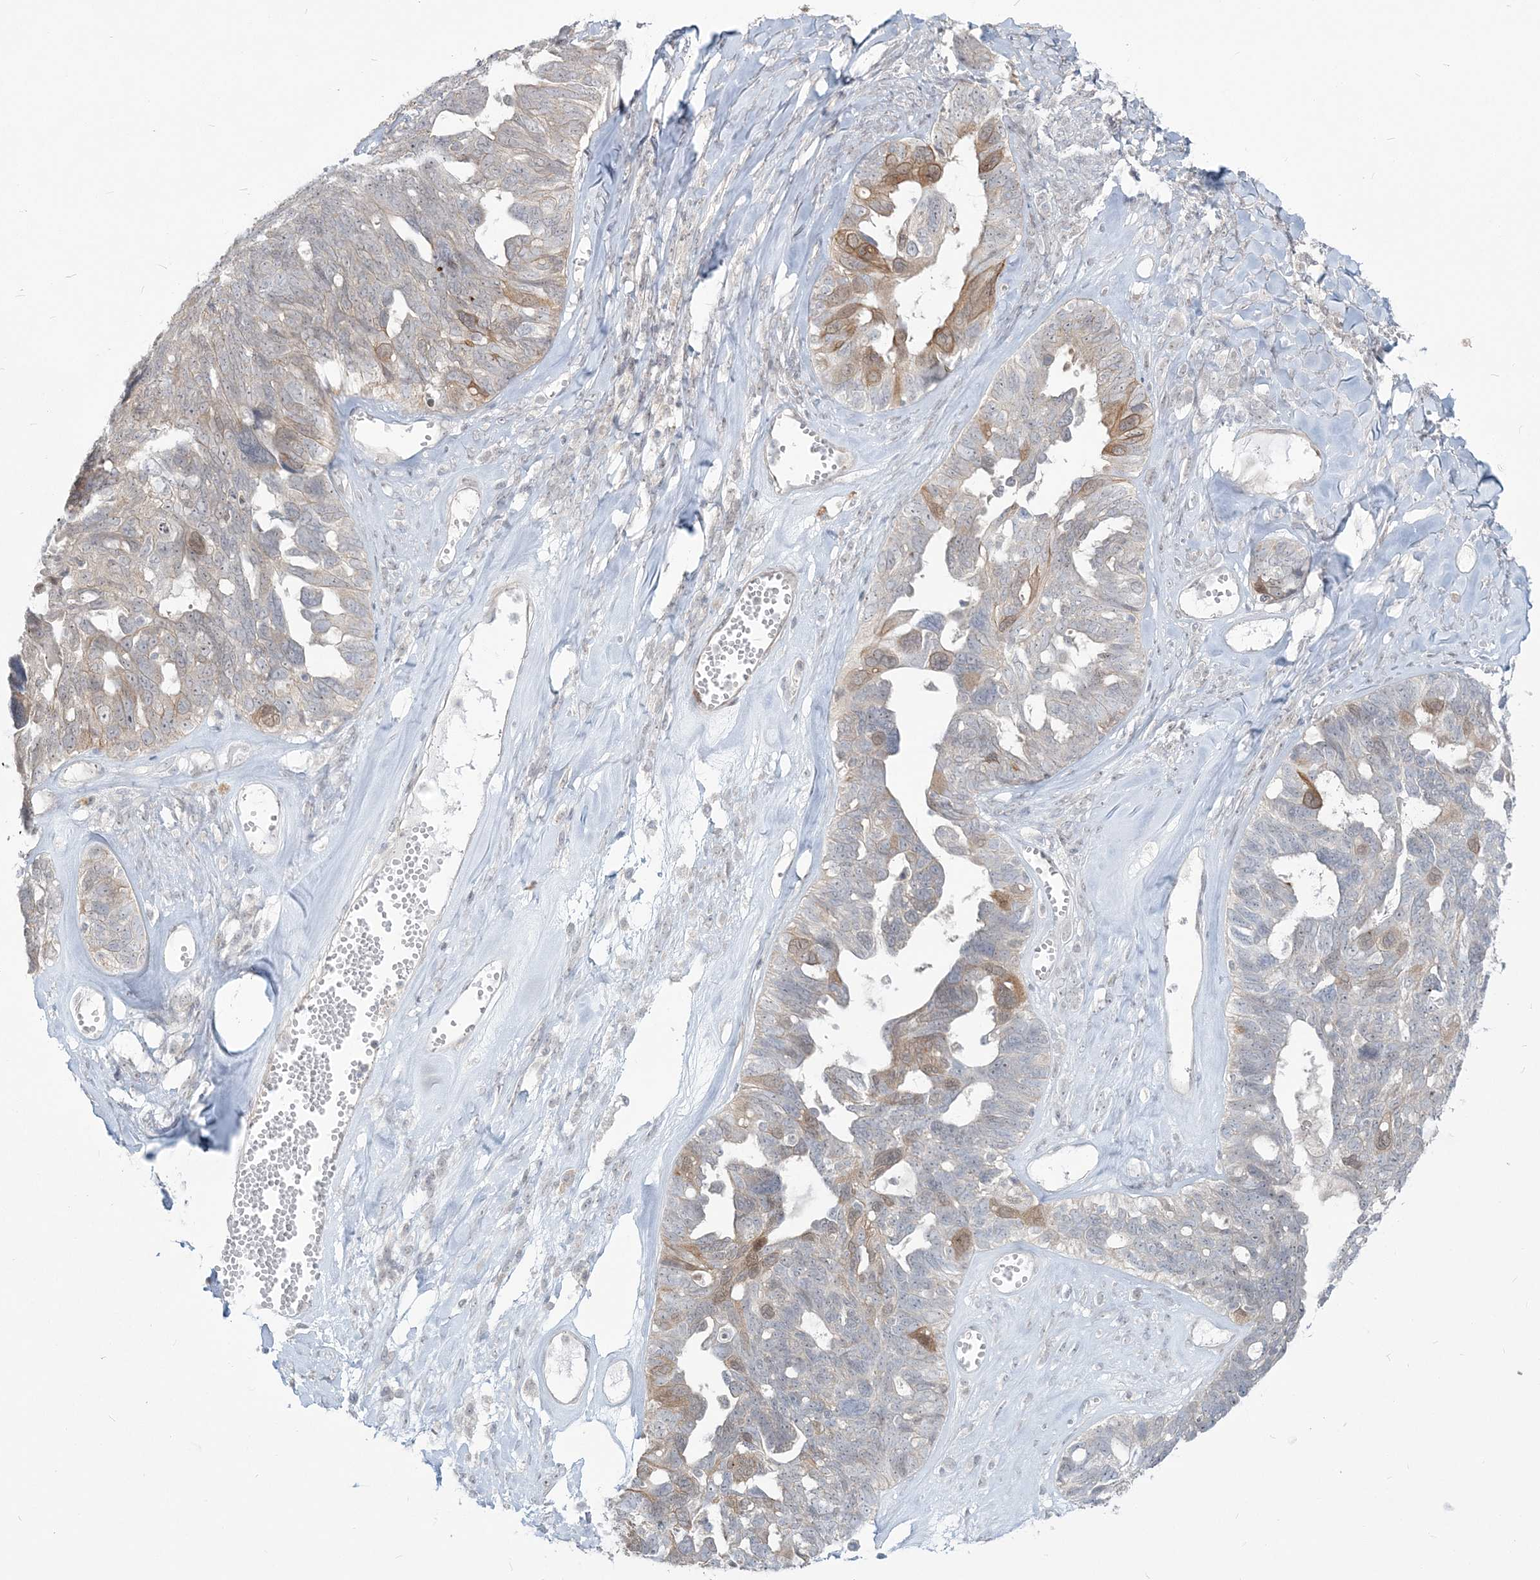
{"staining": {"intensity": "moderate", "quantity": "<25%", "location": "cytoplasmic/membranous"}, "tissue": "ovarian cancer", "cell_type": "Tumor cells", "image_type": "cancer", "snomed": [{"axis": "morphology", "description": "Cystadenocarcinoma, serous, NOS"}, {"axis": "topography", "description": "Ovary"}], "caption": "This is a micrograph of immunohistochemistry (IHC) staining of ovarian cancer (serous cystadenocarcinoma), which shows moderate positivity in the cytoplasmic/membranous of tumor cells.", "gene": "SDAD1", "patient": {"sex": "female", "age": 79}}